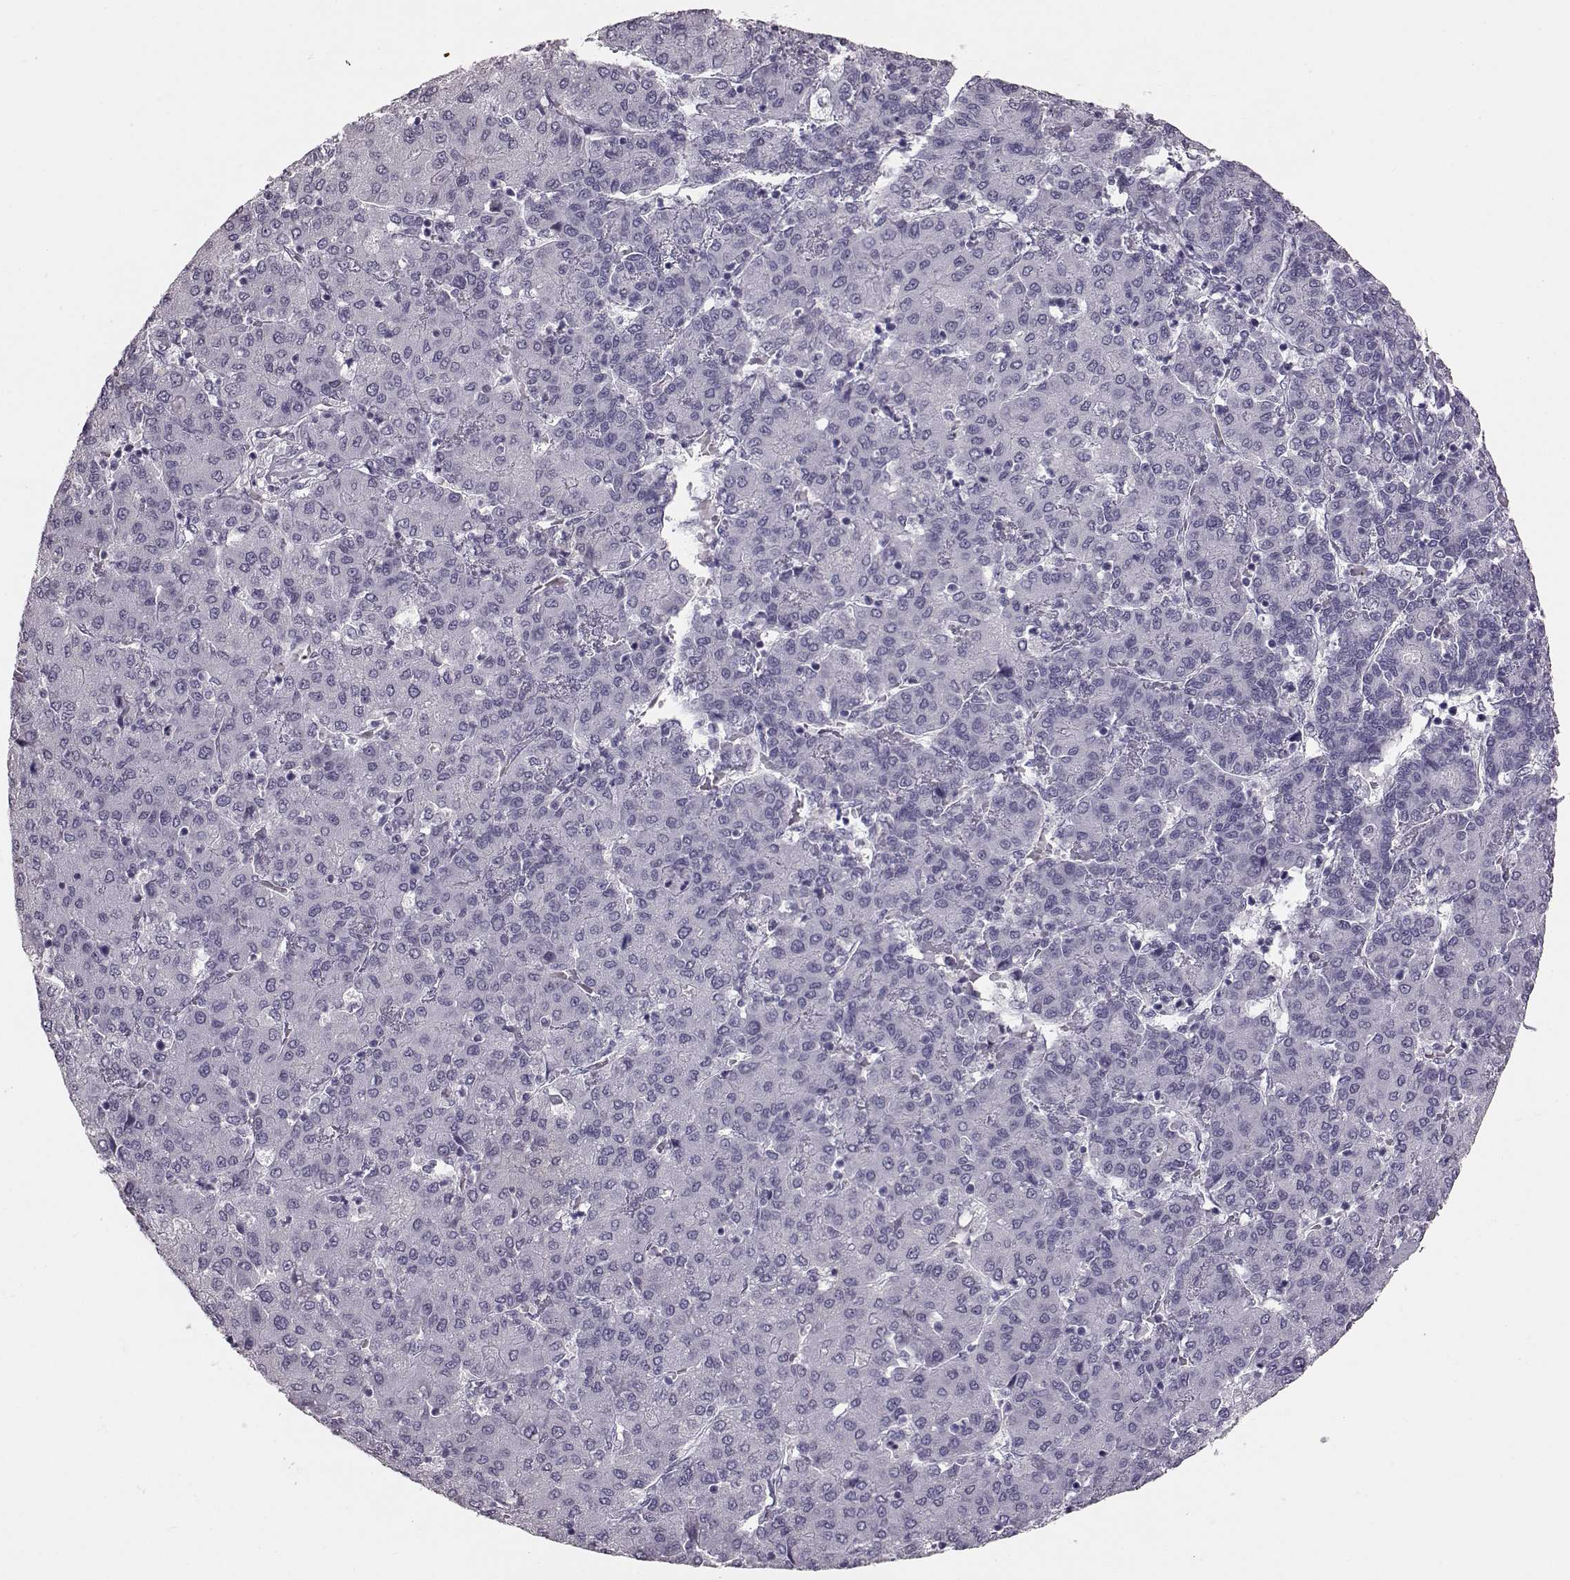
{"staining": {"intensity": "negative", "quantity": "none", "location": "none"}, "tissue": "liver cancer", "cell_type": "Tumor cells", "image_type": "cancer", "snomed": [{"axis": "morphology", "description": "Carcinoma, Hepatocellular, NOS"}, {"axis": "topography", "description": "Liver"}], "caption": "Immunohistochemistry (IHC) micrograph of neoplastic tissue: human hepatocellular carcinoma (liver) stained with DAB displays no significant protein positivity in tumor cells. (Stains: DAB (3,3'-diaminobenzidine) immunohistochemistry (IHC) with hematoxylin counter stain, Microscopy: brightfield microscopy at high magnification).", "gene": "TCHHL1", "patient": {"sex": "male", "age": 65}}